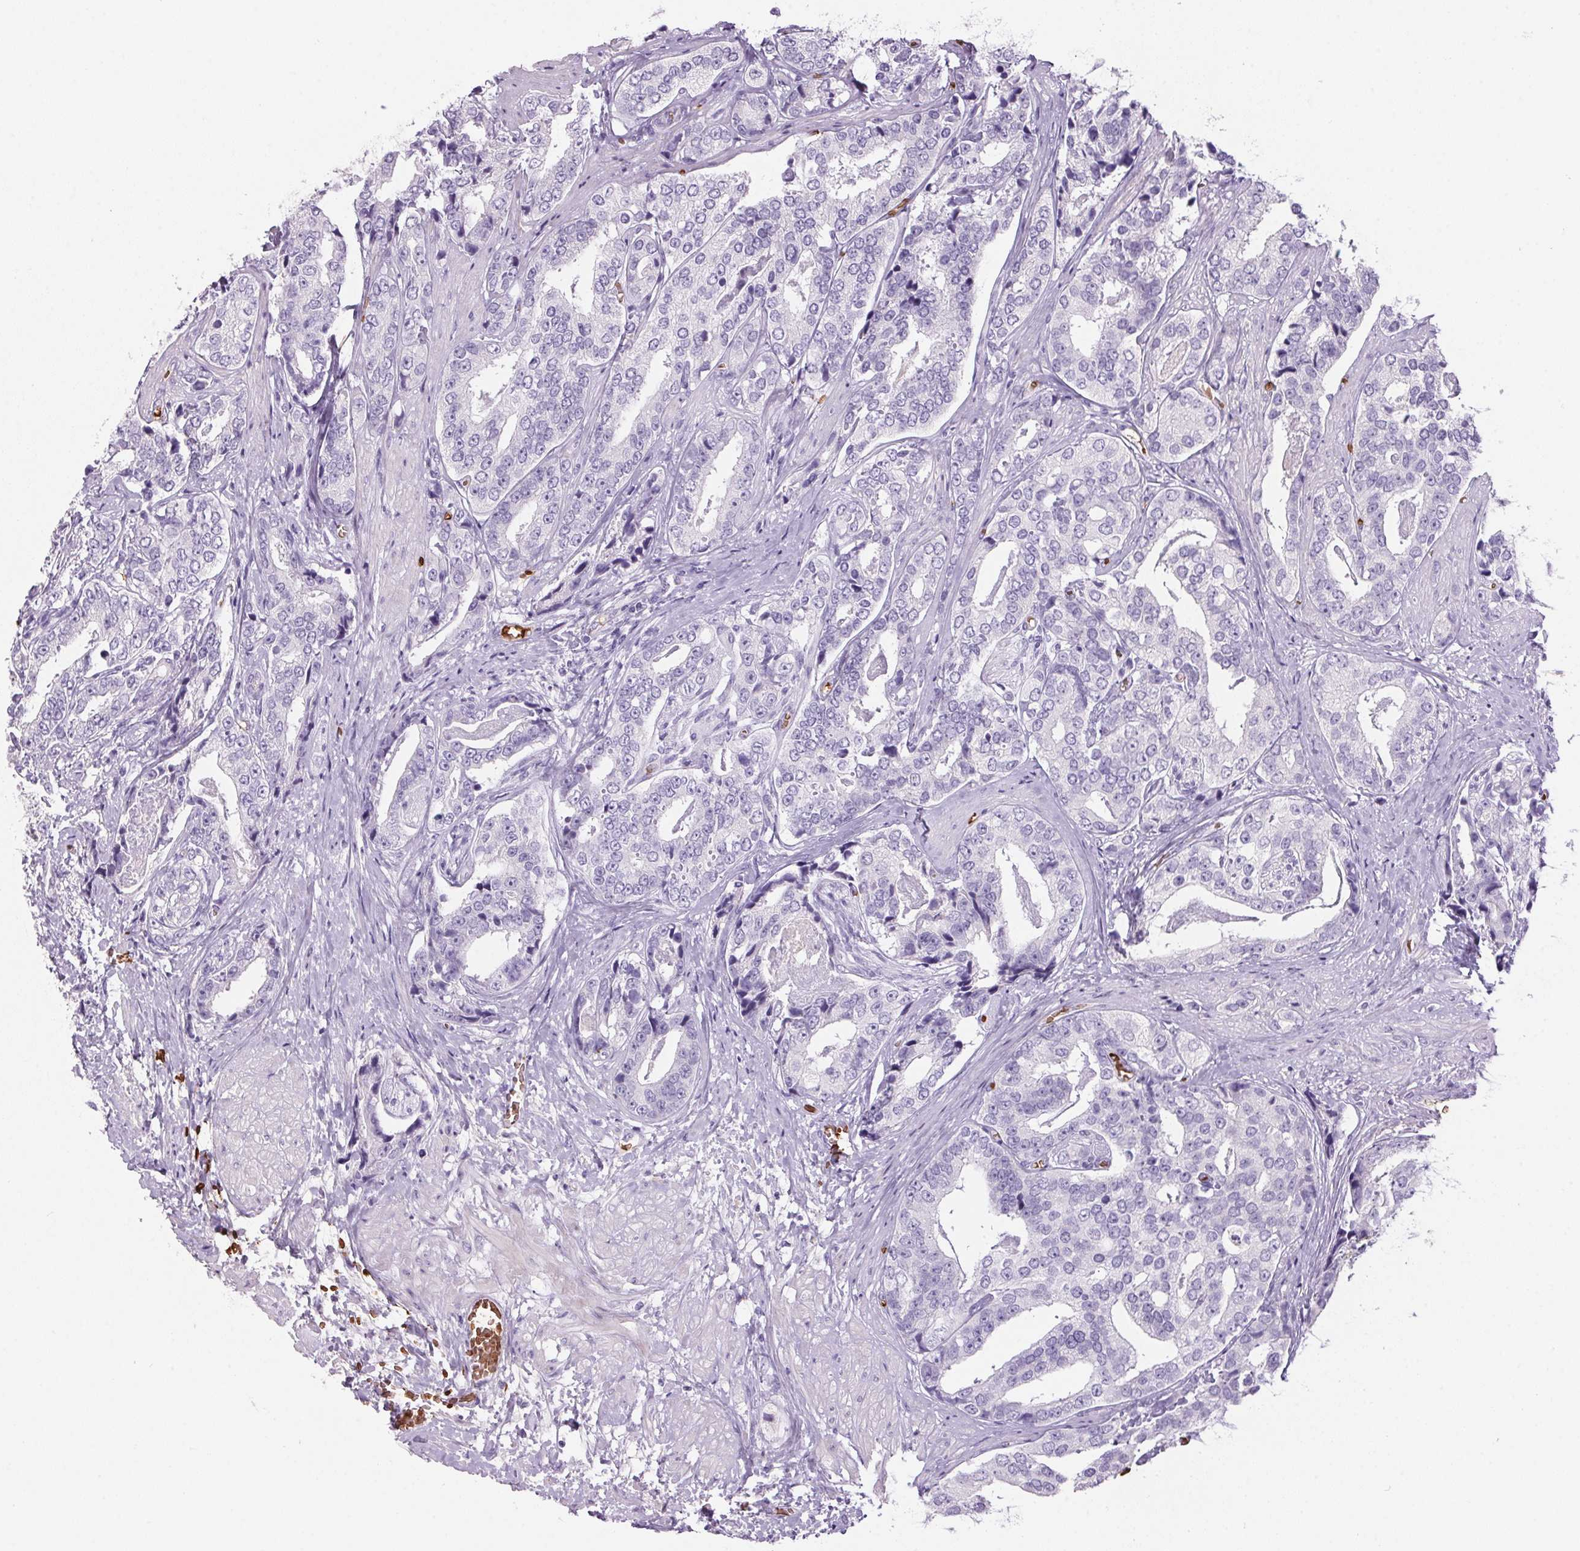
{"staining": {"intensity": "negative", "quantity": "none", "location": "none"}, "tissue": "prostate cancer", "cell_type": "Tumor cells", "image_type": "cancer", "snomed": [{"axis": "morphology", "description": "Adenocarcinoma, High grade"}, {"axis": "topography", "description": "Prostate"}], "caption": "The photomicrograph exhibits no staining of tumor cells in prostate cancer (adenocarcinoma (high-grade)). Brightfield microscopy of IHC stained with DAB (3,3'-diaminobenzidine) (brown) and hematoxylin (blue), captured at high magnification.", "gene": "HBQ1", "patient": {"sex": "male", "age": 71}}